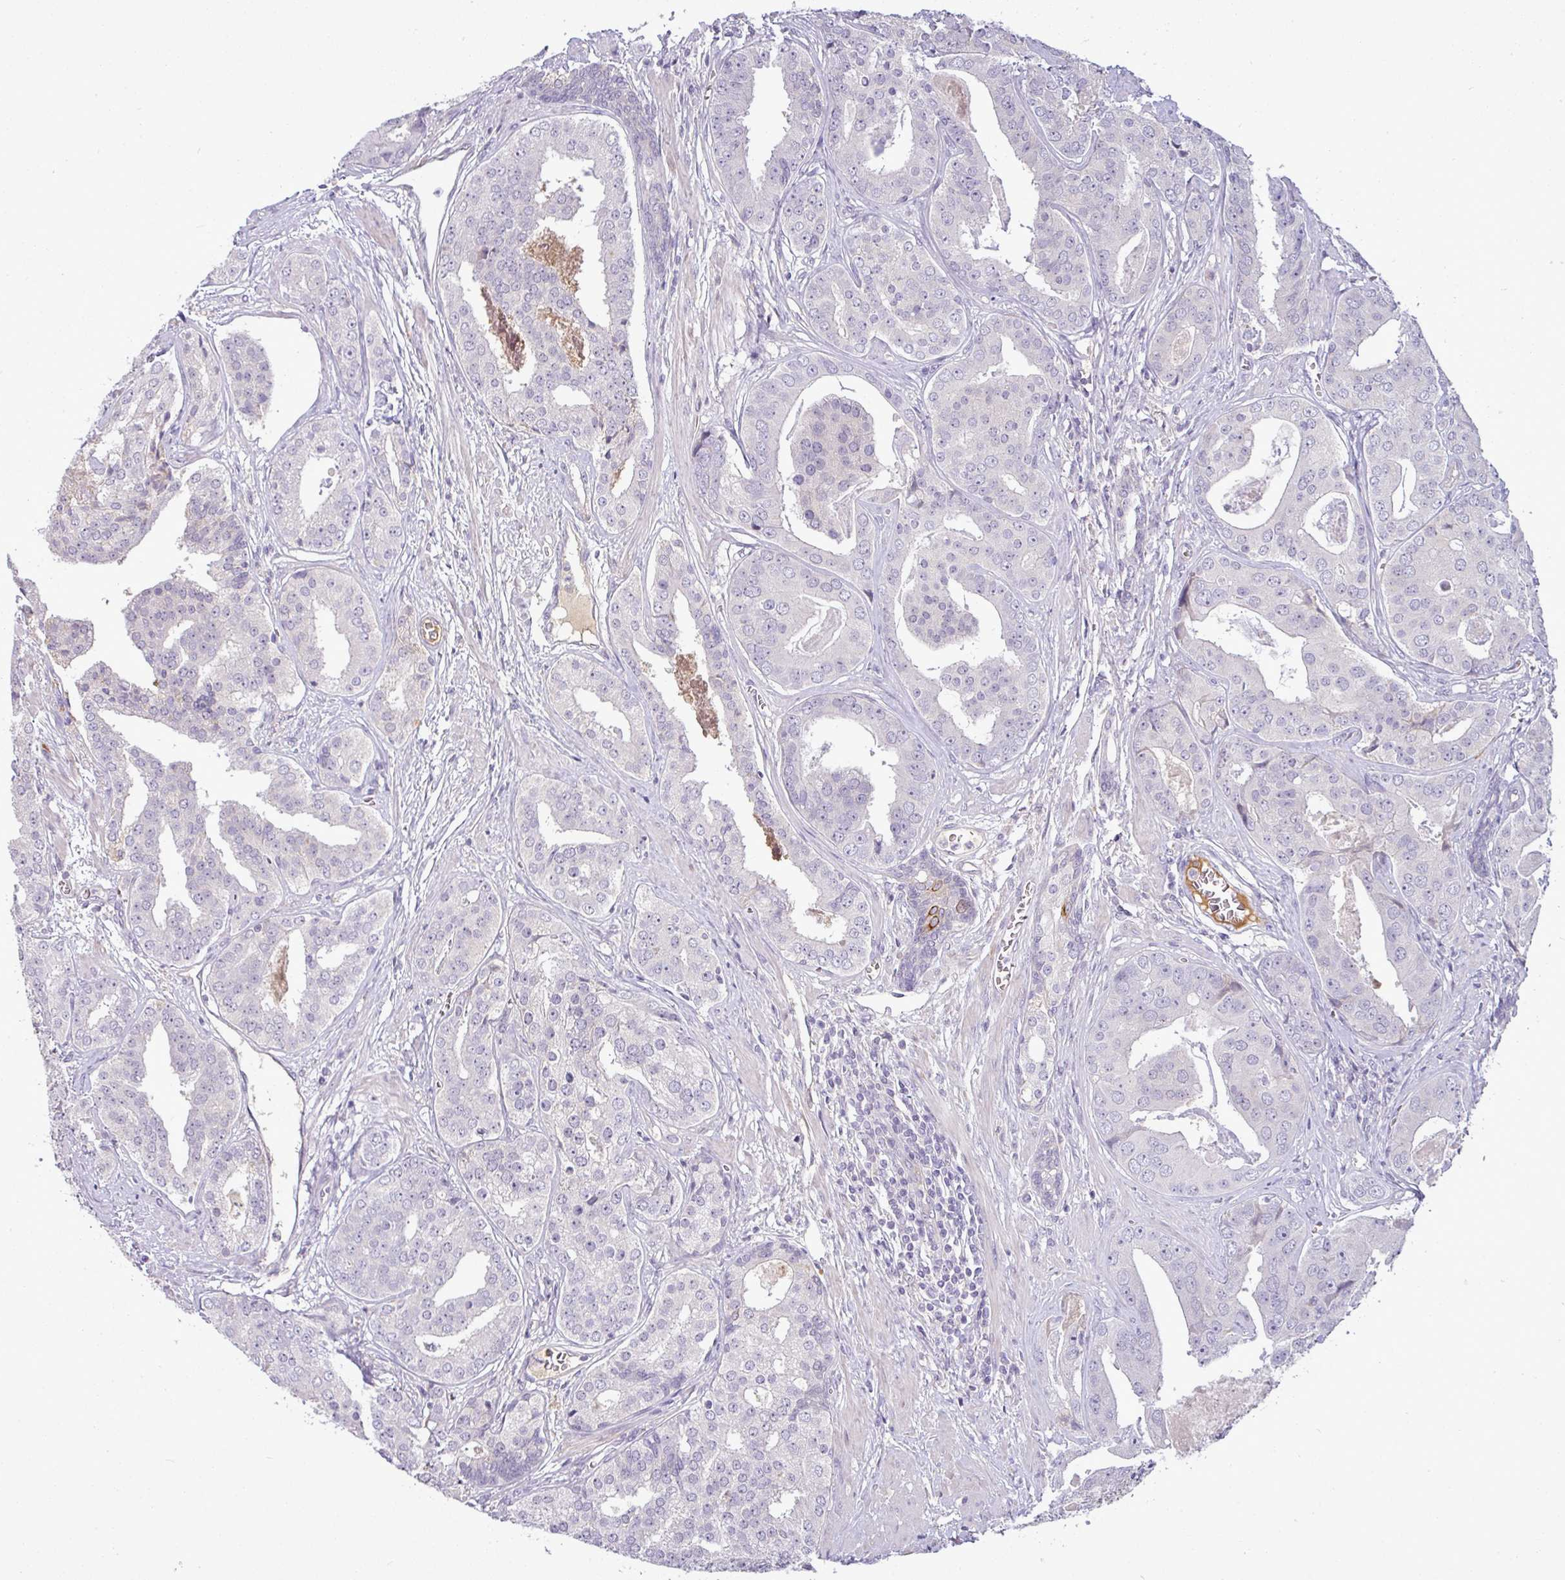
{"staining": {"intensity": "negative", "quantity": "none", "location": "none"}, "tissue": "prostate cancer", "cell_type": "Tumor cells", "image_type": "cancer", "snomed": [{"axis": "morphology", "description": "Adenocarcinoma, High grade"}, {"axis": "topography", "description": "Prostate"}], "caption": "This is a micrograph of immunohistochemistry staining of adenocarcinoma (high-grade) (prostate), which shows no positivity in tumor cells. (DAB immunohistochemistry (IHC), high magnification).", "gene": "APOM", "patient": {"sex": "male", "age": 71}}